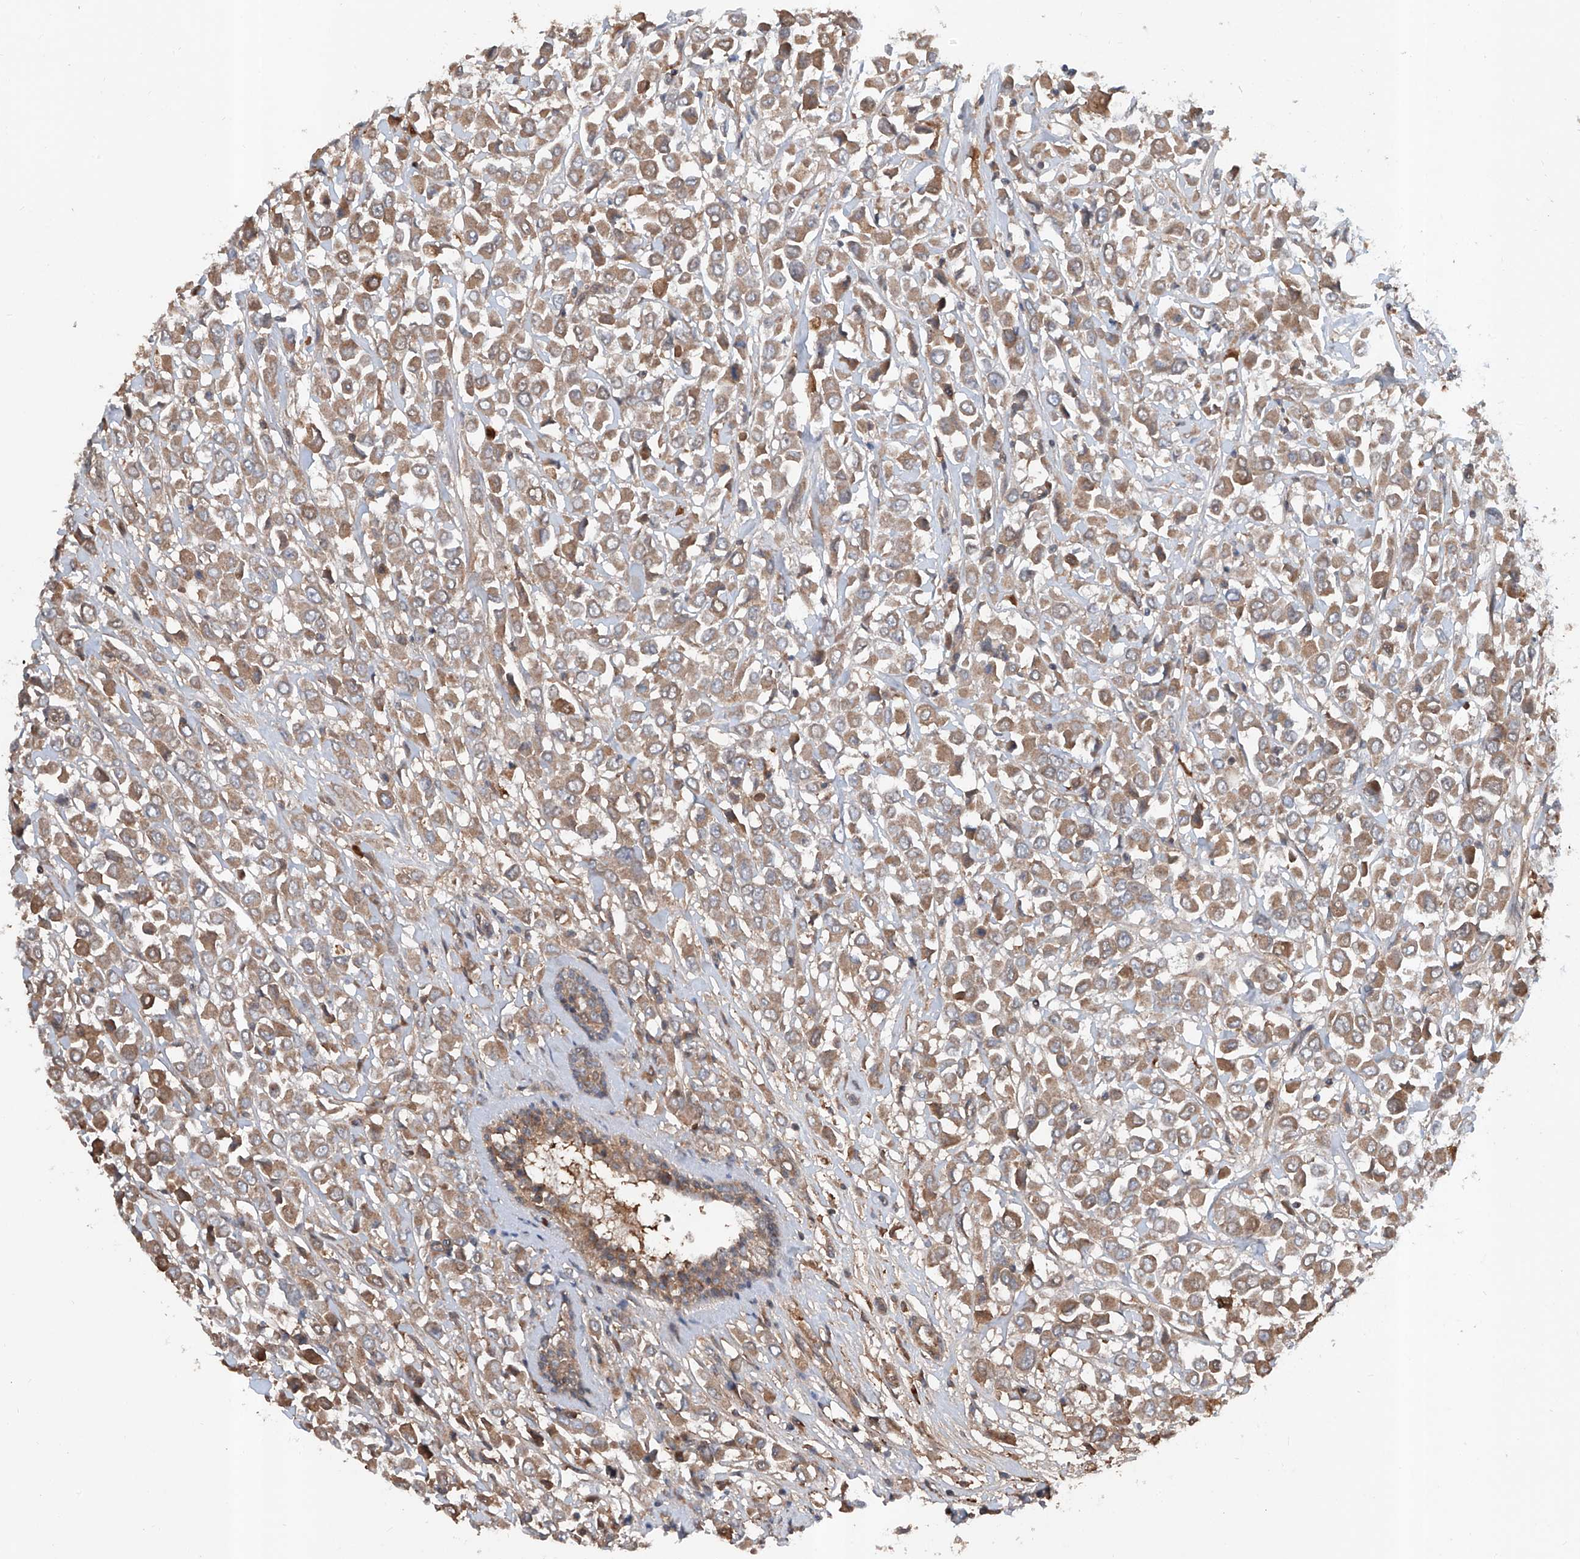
{"staining": {"intensity": "moderate", "quantity": ">75%", "location": "cytoplasmic/membranous"}, "tissue": "breast cancer", "cell_type": "Tumor cells", "image_type": "cancer", "snomed": [{"axis": "morphology", "description": "Duct carcinoma"}, {"axis": "topography", "description": "Breast"}], "caption": "Moderate cytoplasmic/membranous staining for a protein is present in approximately >75% of tumor cells of infiltrating ductal carcinoma (breast) using IHC.", "gene": "ADAM23", "patient": {"sex": "female", "age": 61}}